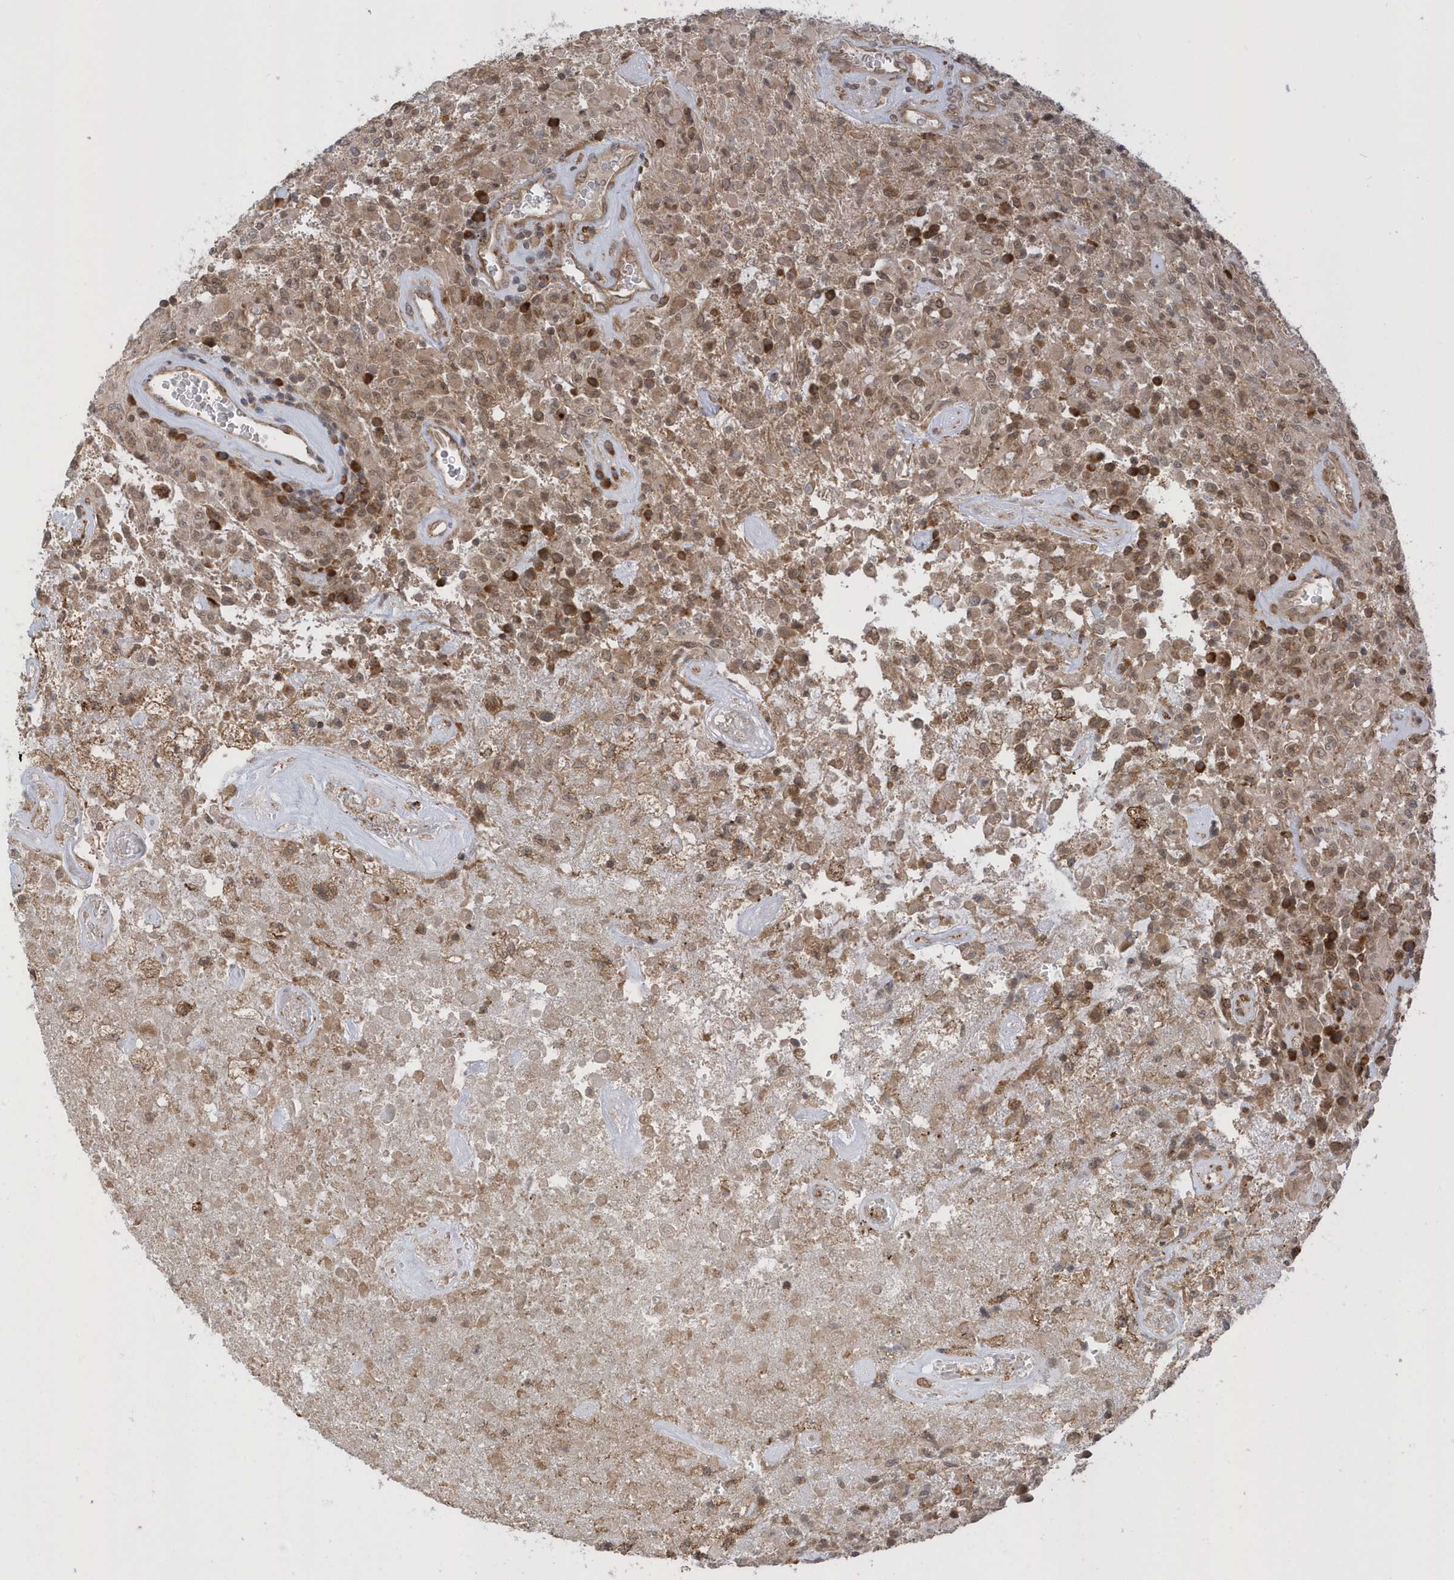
{"staining": {"intensity": "moderate", "quantity": ">75%", "location": "cytoplasmic/membranous,nuclear"}, "tissue": "glioma", "cell_type": "Tumor cells", "image_type": "cancer", "snomed": [{"axis": "morphology", "description": "Glioma, malignant, High grade"}, {"axis": "topography", "description": "Brain"}], "caption": "Protein staining by IHC demonstrates moderate cytoplasmic/membranous and nuclear staining in about >75% of tumor cells in glioma. (DAB (3,3'-diaminobenzidine) IHC, brown staining for protein, blue staining for nuclei).", "gene": "METTL21A", "patient": {"sex": "female", "age": 57}}